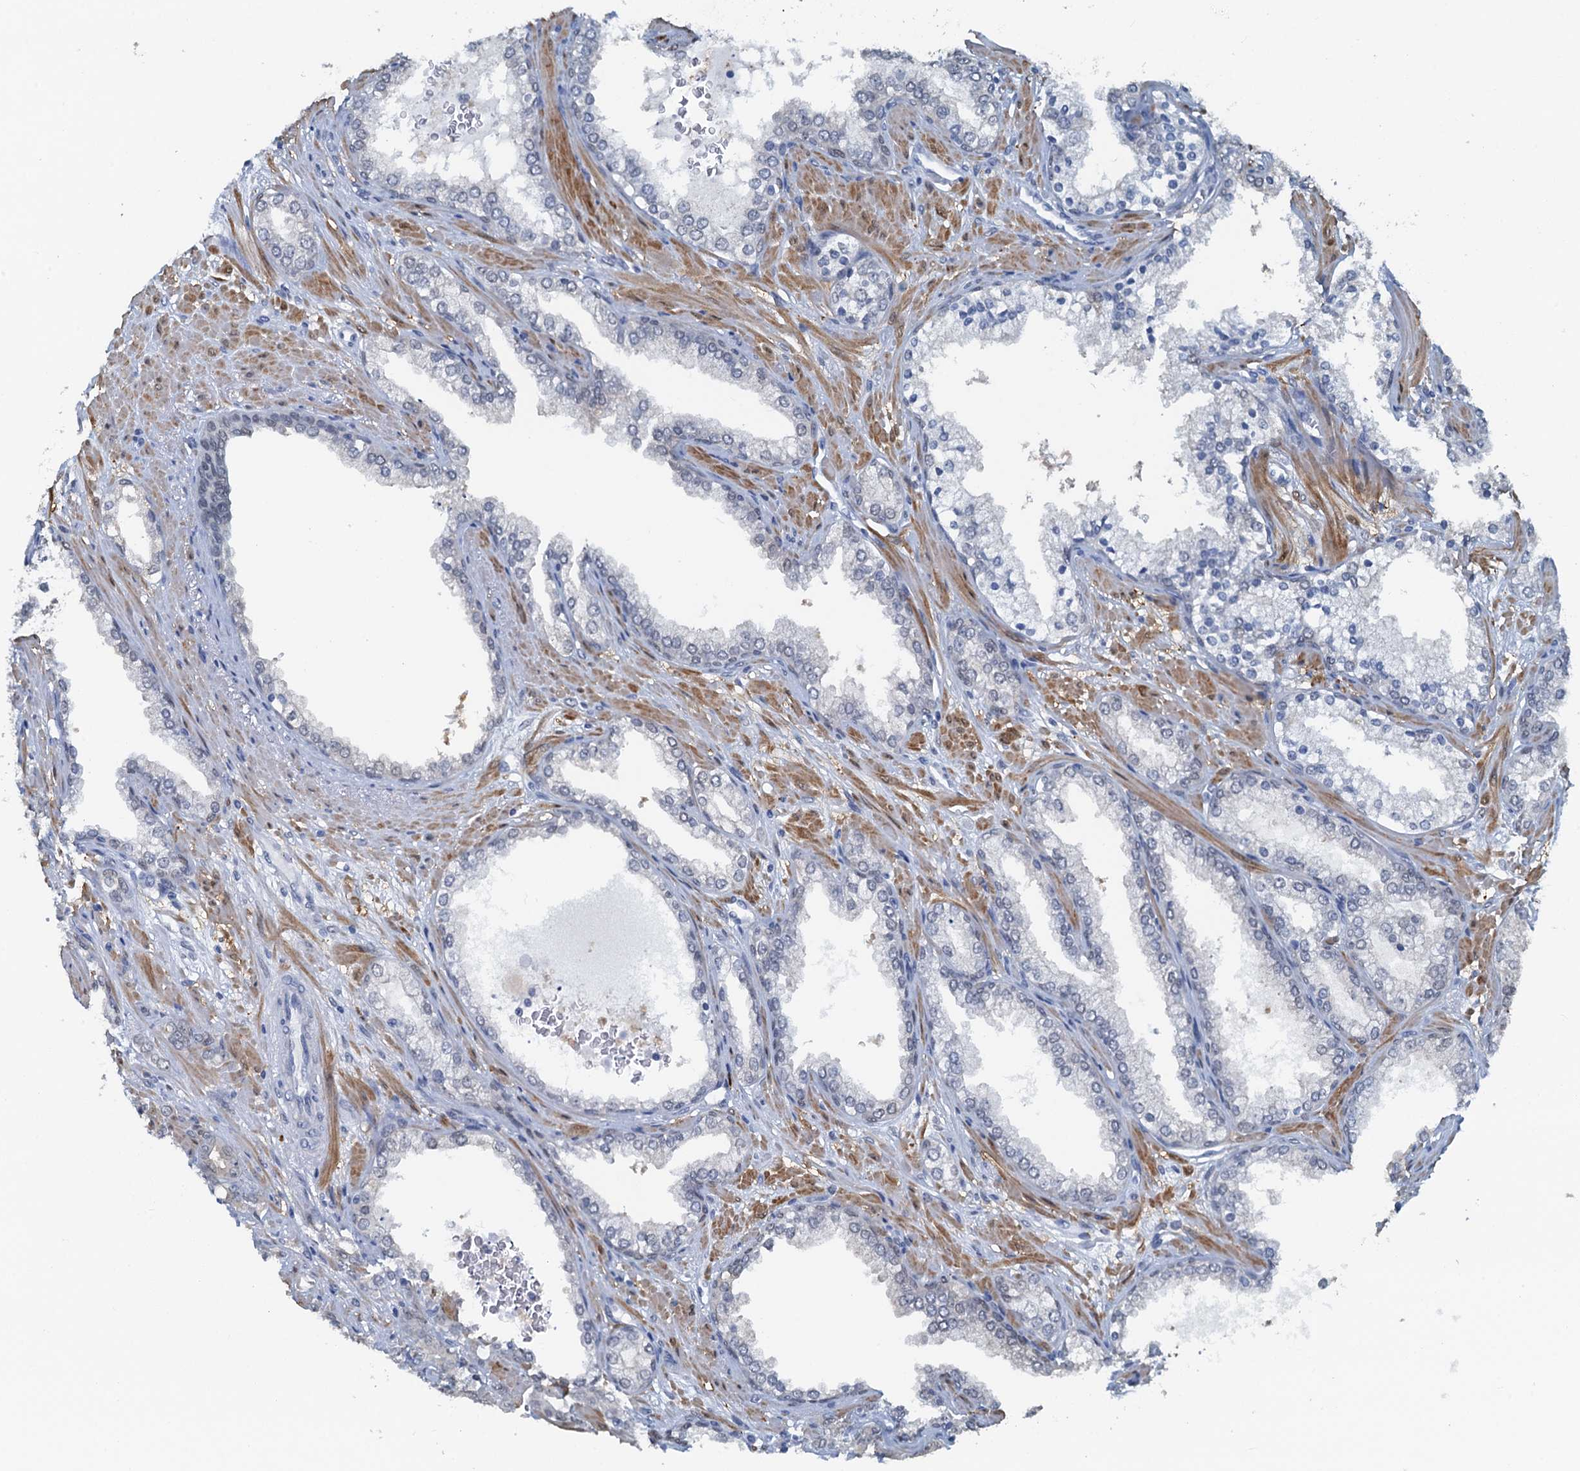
{"staining": {"intensity": "negative", "quantity": "none", "location": "none"}, "tissue": "prostate cancer", "cell_type": "Tumor cells", "image_type": "cancer", "snomed": [{"axis": "morphology", "description": "Adenocarcinoma, High grade"}, {"axis": "topography", "description": "Prostate"}], "caption": "The histopathology image reveals no staining of tumor cells in adenocarcinoma (high-grade) (prostate).", "gene": "AHCY", "patient": {"sex": "male", "age": 72}}